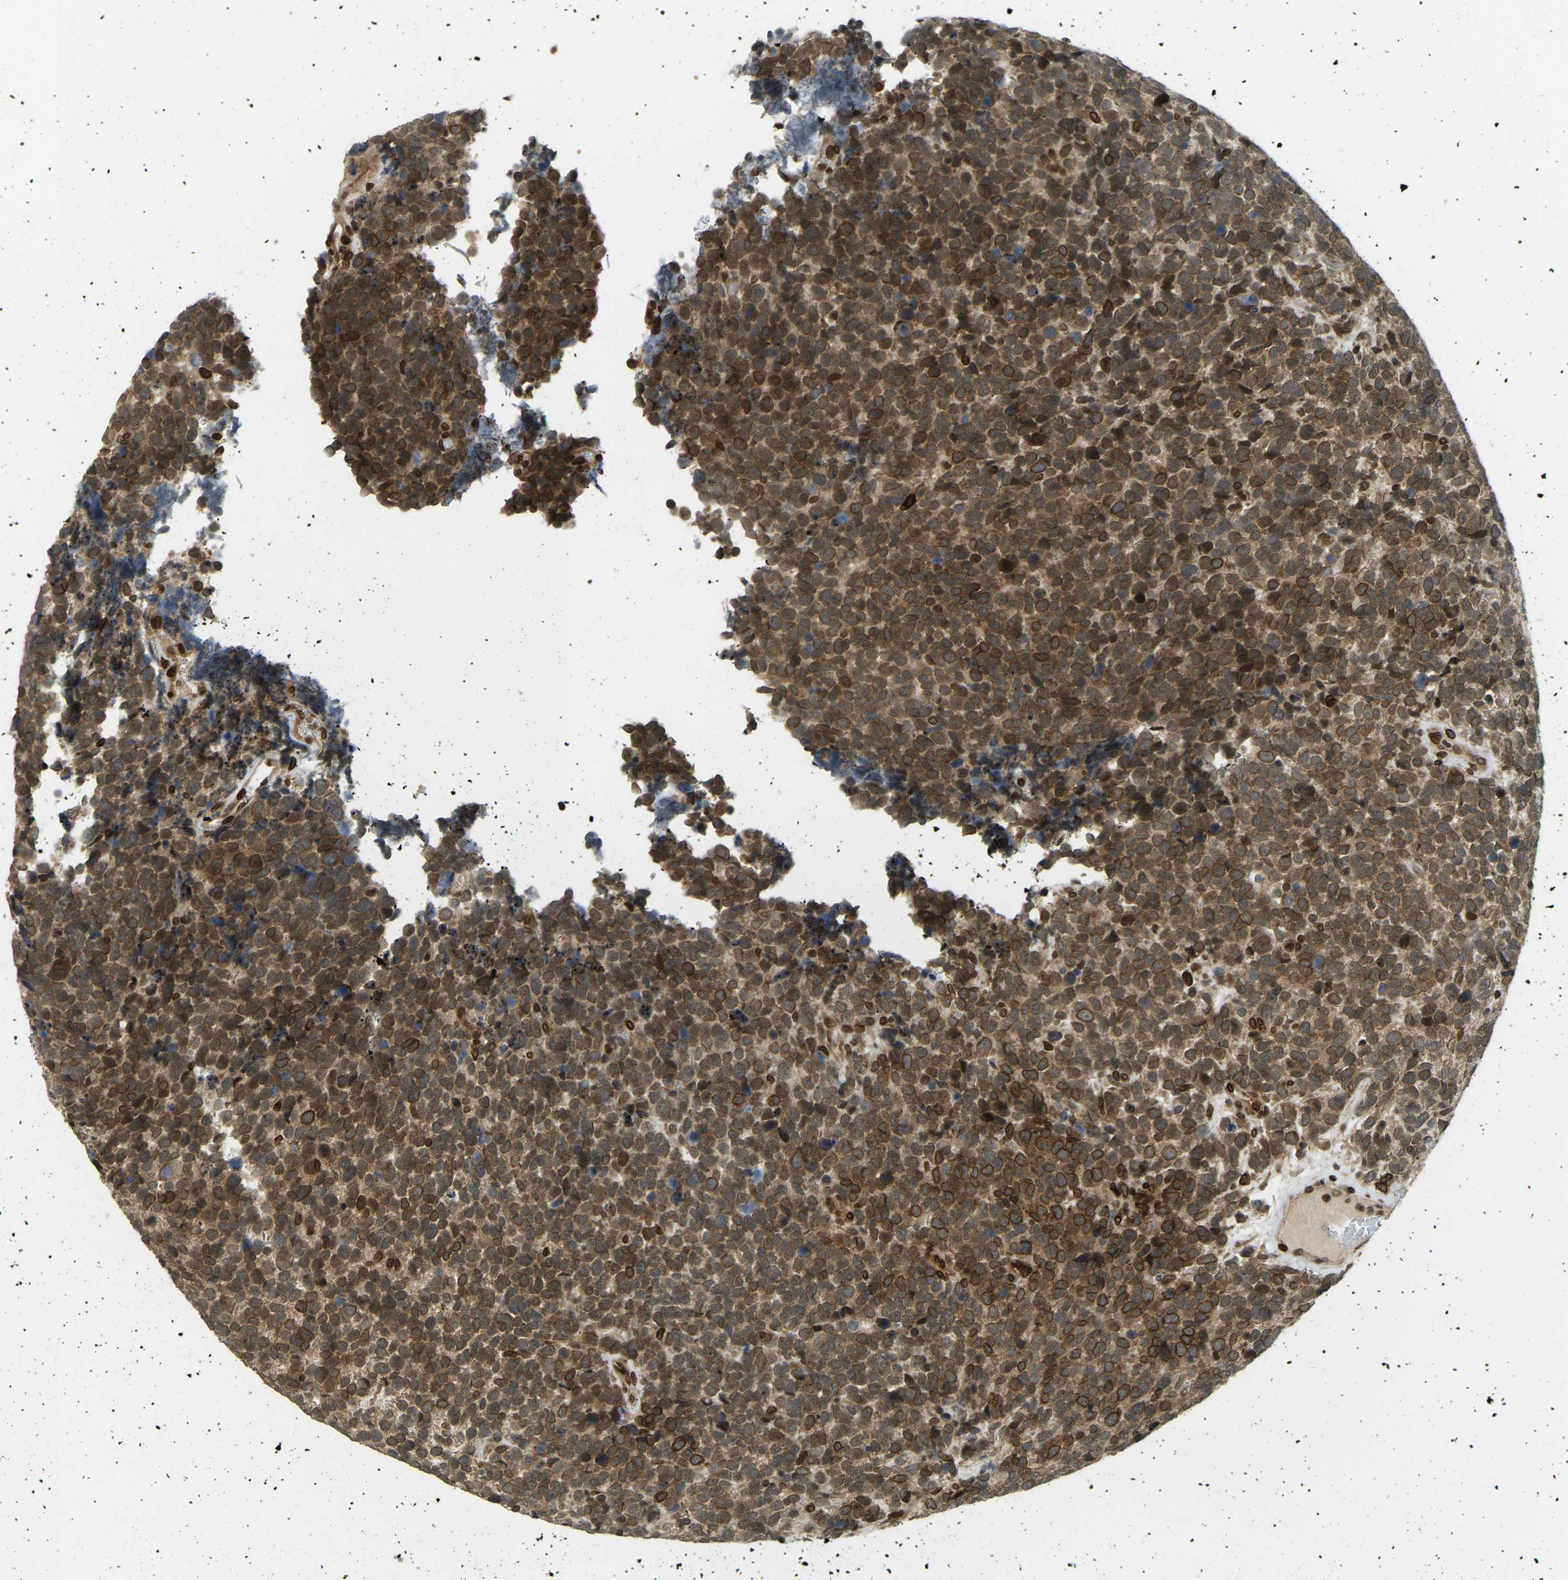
{"staining": {"intensity": "moderate", "quantity": ">75%", "location": "cytoplasmic/membranous,nuclear"}, "tissue": "urothelial cancer", "cell_type": "Tumor cells", "image_type": "cancer", "snomed": [{"axis": "morphology", "description": "Urothelial carcinoma, High grade"}, {"axis": "topography", "description": "Urinary bladder"}], "caption": "Approximately >75% of tumor cells in urothelial cancer demonstrate moderate cytoplasmic/membranous and nuclear protein expression as visualized by brown immunohistochemical staining.", "gene": "SYNE1", "patient": {"sex": "female", "age": 82}}